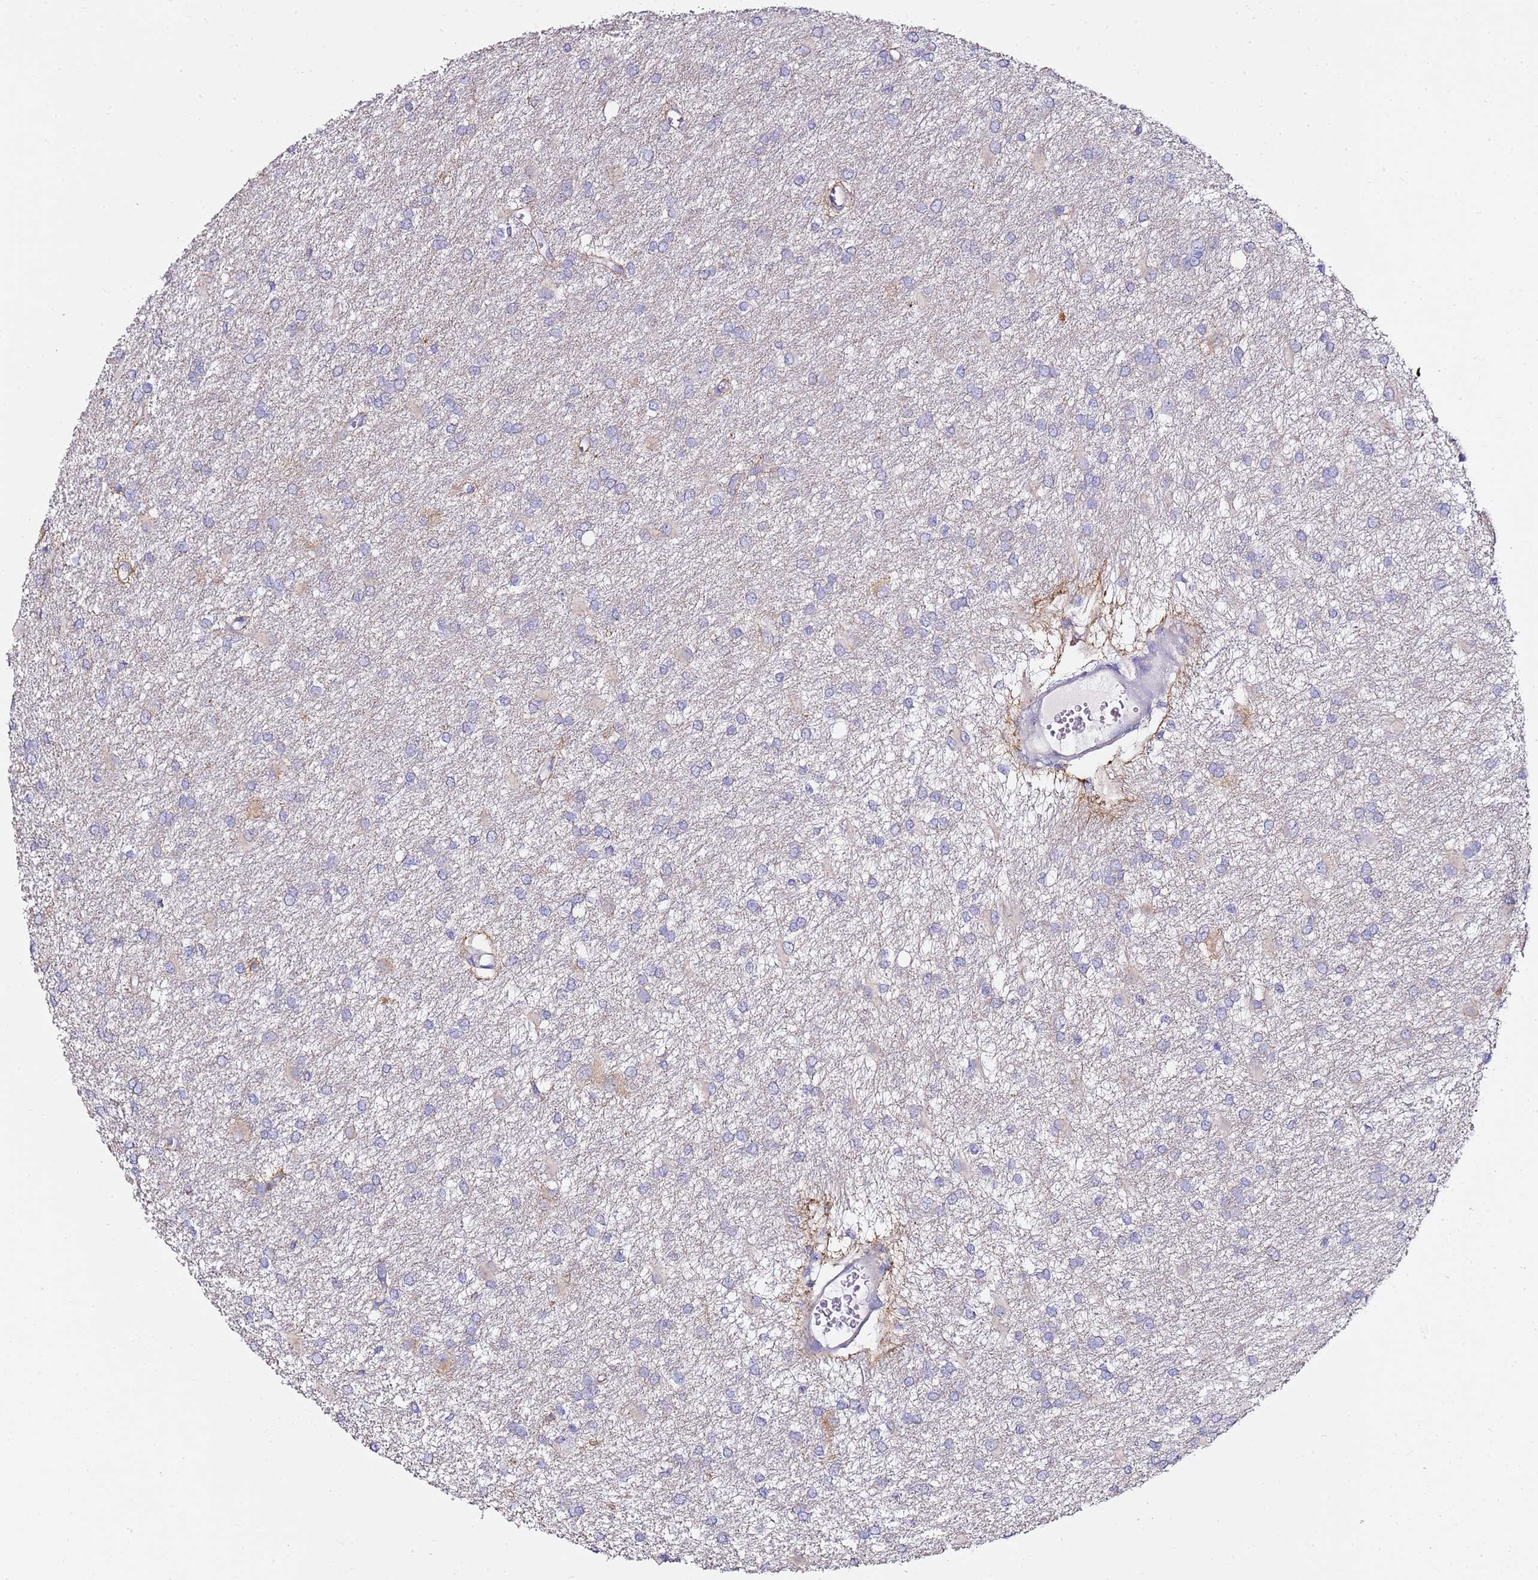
{"staining": {"intensity": "negative", "quantity": "none", "location": "none"}, "tissue": "glioma", "cell_type": "Tumor cells", "image_type": "cancer", "snomed": [{"axis": "morphology", "description": "Glioma, malignant, High grade"}, {"axis": "topography", "description": "Brain"}], "caption": "High power microscopy image of an IHC image of glioma, revealing no significant expression in tumor cells.", "gene": "MYBPC3", "patient": {"sex": "female", "age": 50}}